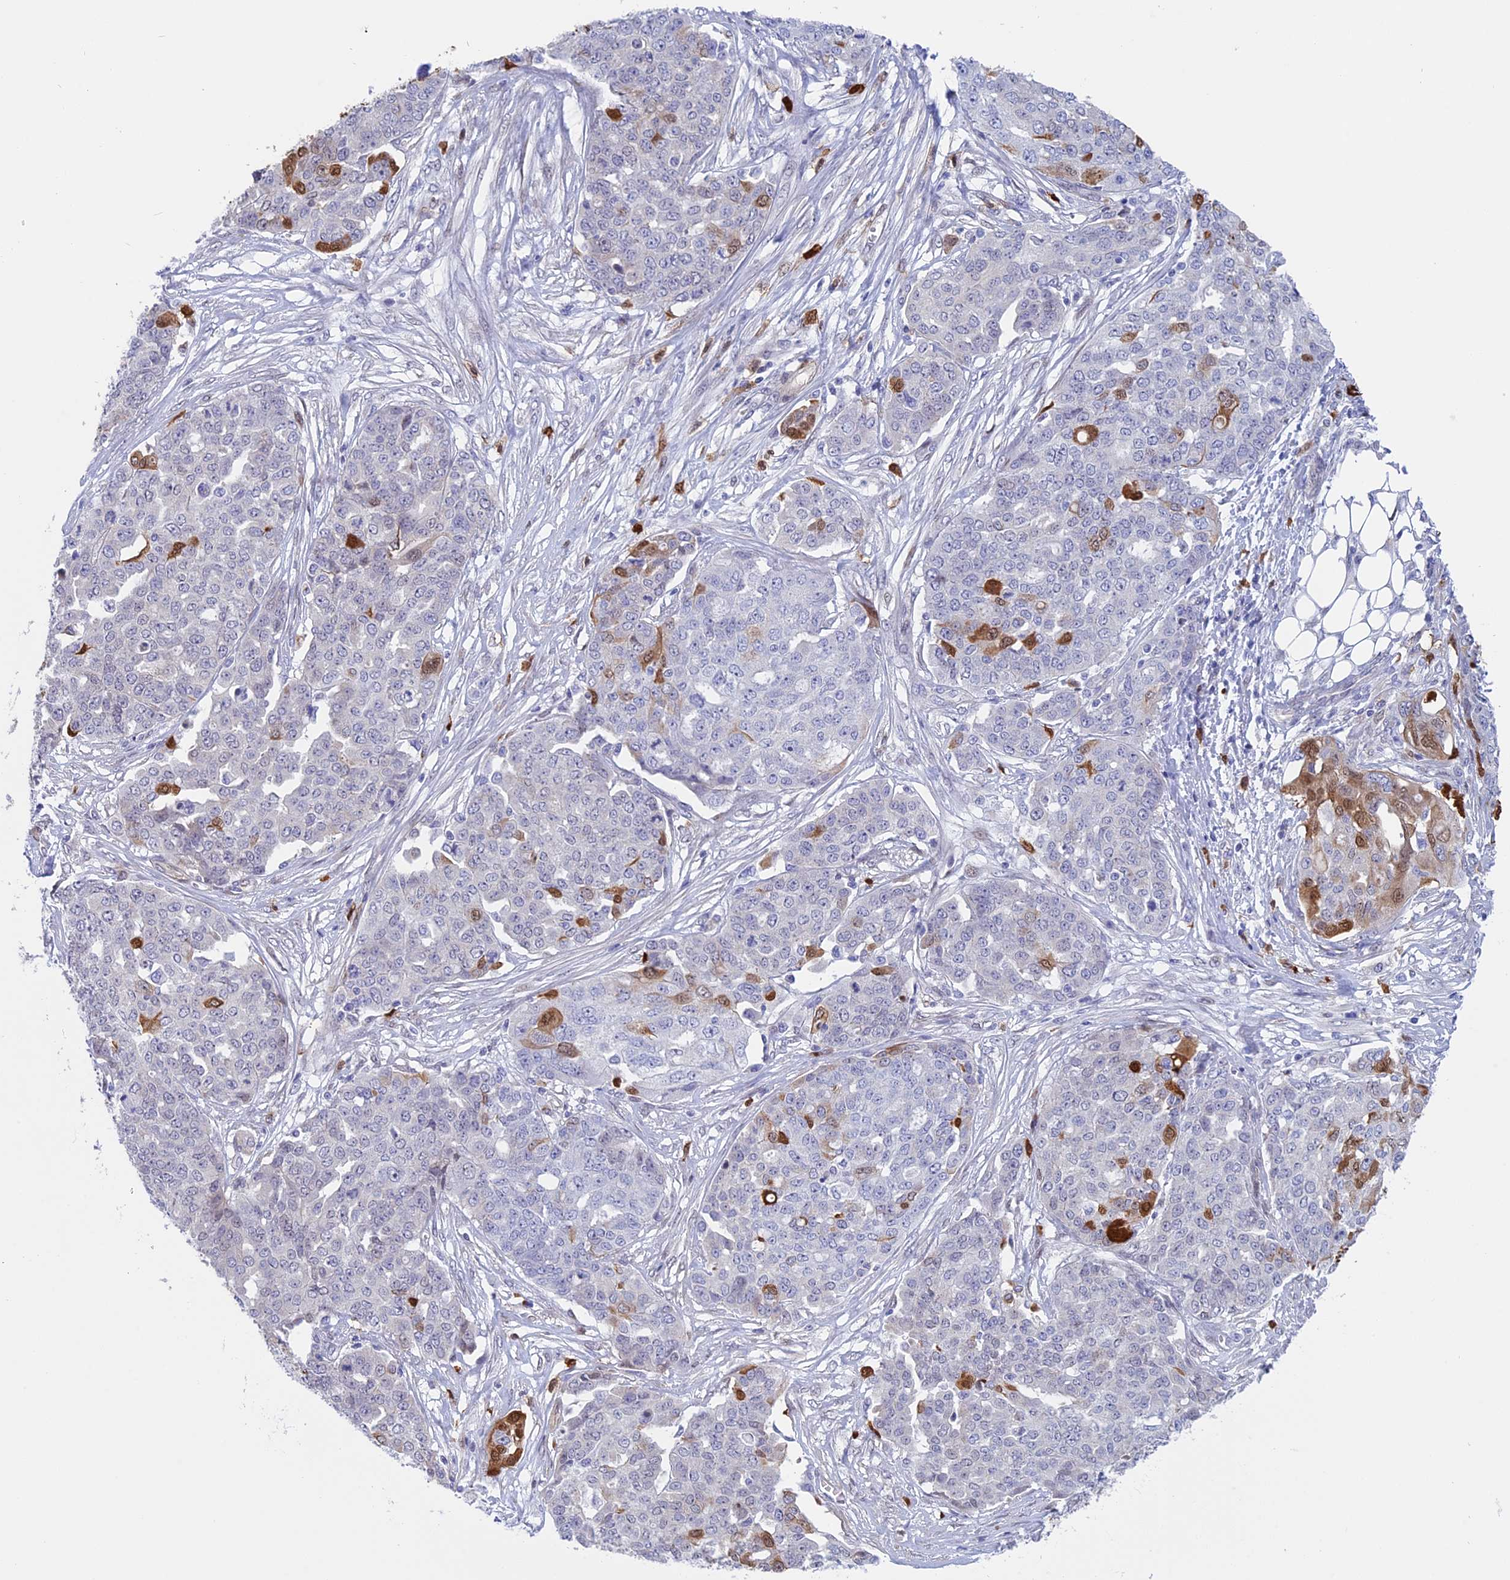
{"staining": {"intensity": "moderate", "quantity": "<25%", "location": "cytoplasmic/membranous,nuclear"}, "tissue": "ovarian cancer", "cell_type": "Tumor cells", "image_type": "cancer", "snomed": [{"axis": "morphology", "description": "Cystadenocarcinoma, serous, NOS"}, {"axis": "topography", "description": "Soft tissue"}, {"axis": "topography", "description": "Ovary"}], "caption": "DAB (3,3'-diaminobenzidine) immunohistochemical staining of ovarian serous cystadenocarcinoma demonstrates moderate cytoplasmic/membranous and nuclear protein expression in approximately <25% of tumor cells.", "gene": "SLC26A1", "patient": {"sex": "female", "age": 57}}